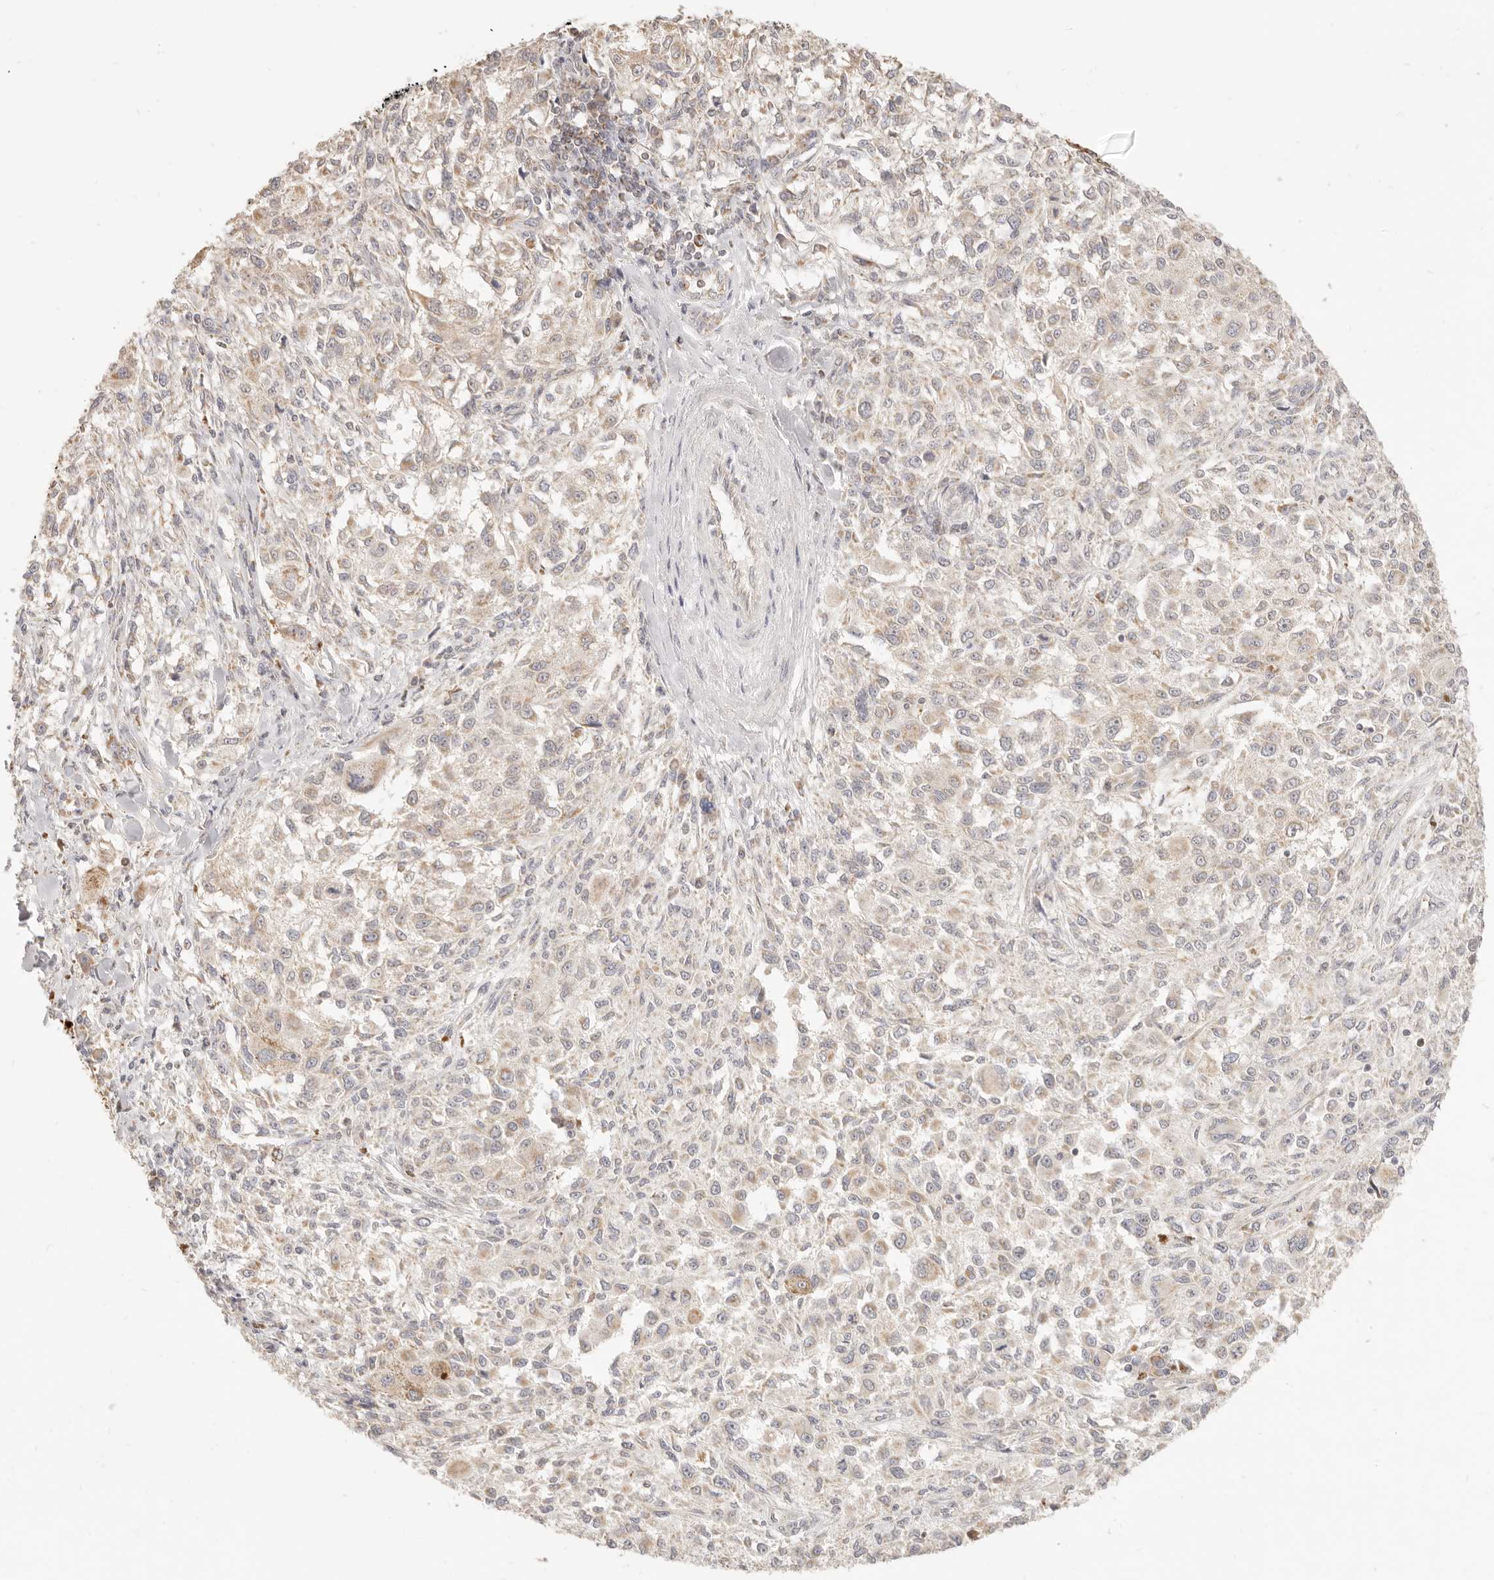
{"staining": {"intensity": "weak", "quantity": "<25%", "location": "cytoplasmic/membranous"}, "tissue": "melanoma", "cell_type": "Tumor cells", "image_type": "cancer", "snomed": [{"axis": "morphology", "description": "Necrosis, NOS"}, {"axis": "morphology", "description": "Malignant melanoma, NOS"}, {"axis": "topography", "description": "Skin"}], "caption": "Micrograph shows no protein staining in tumor cells of melanoma tissue.", "gene": "CPLANE2", "patient": {"sex": "female", "age": 87}}